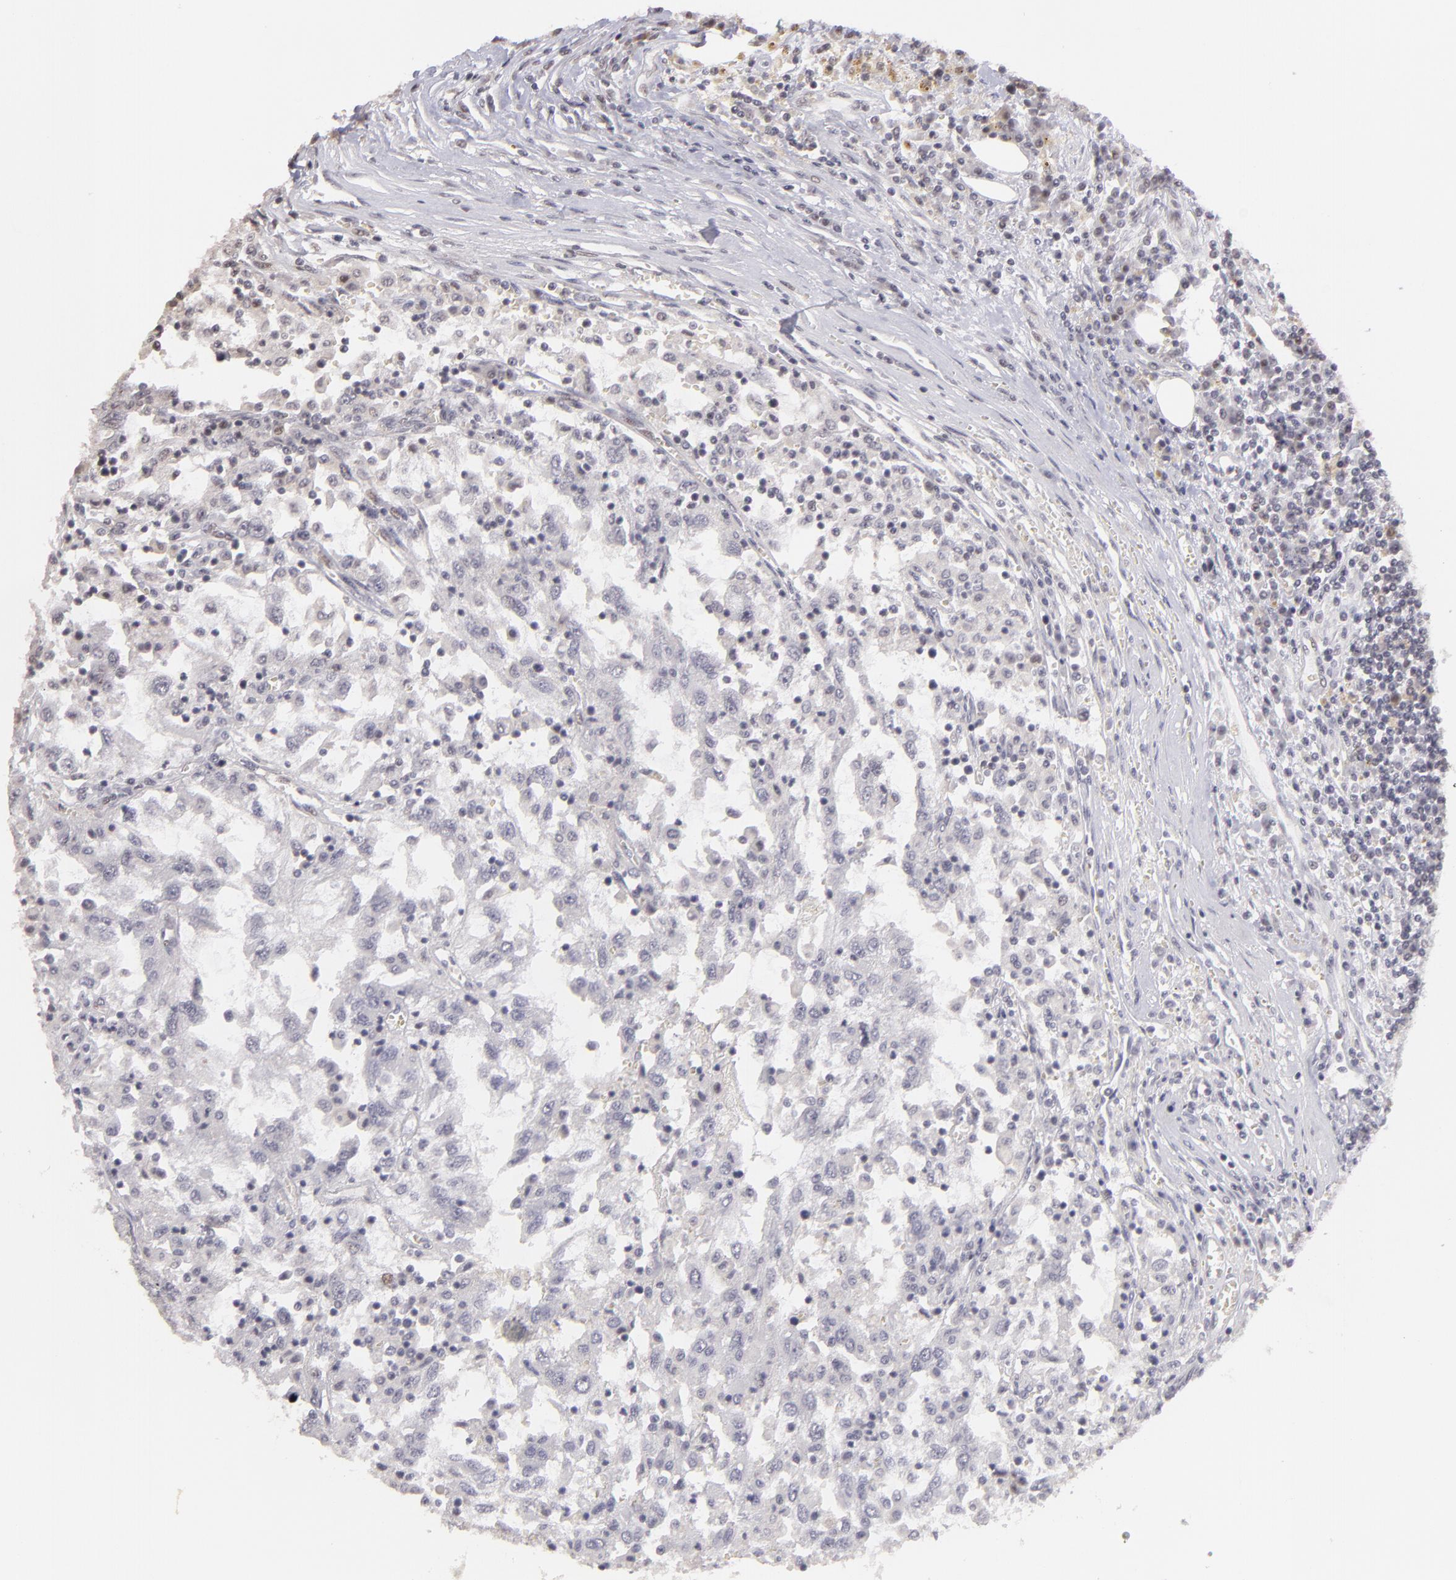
{"staining": {"intensity": "negative", "quantity": "none", "location": "none"}, "tissue": "renal cancer", "cell_type": "Tumor cells", "image_type": "cancer", "snomed": [{"axis": "morphology", "description": "Normal tissue, NOS"}, {"axis": "morphology", "description": "Adenocarcinoma, NOS"}, {"axis": "topography", "description": "Kidney"}], "caption": "Protein analysis of renal cancer demonstrates no significant staining in tumor cells.", "gene": "RARB", "patient": {"sex": "male", "age": 71}}